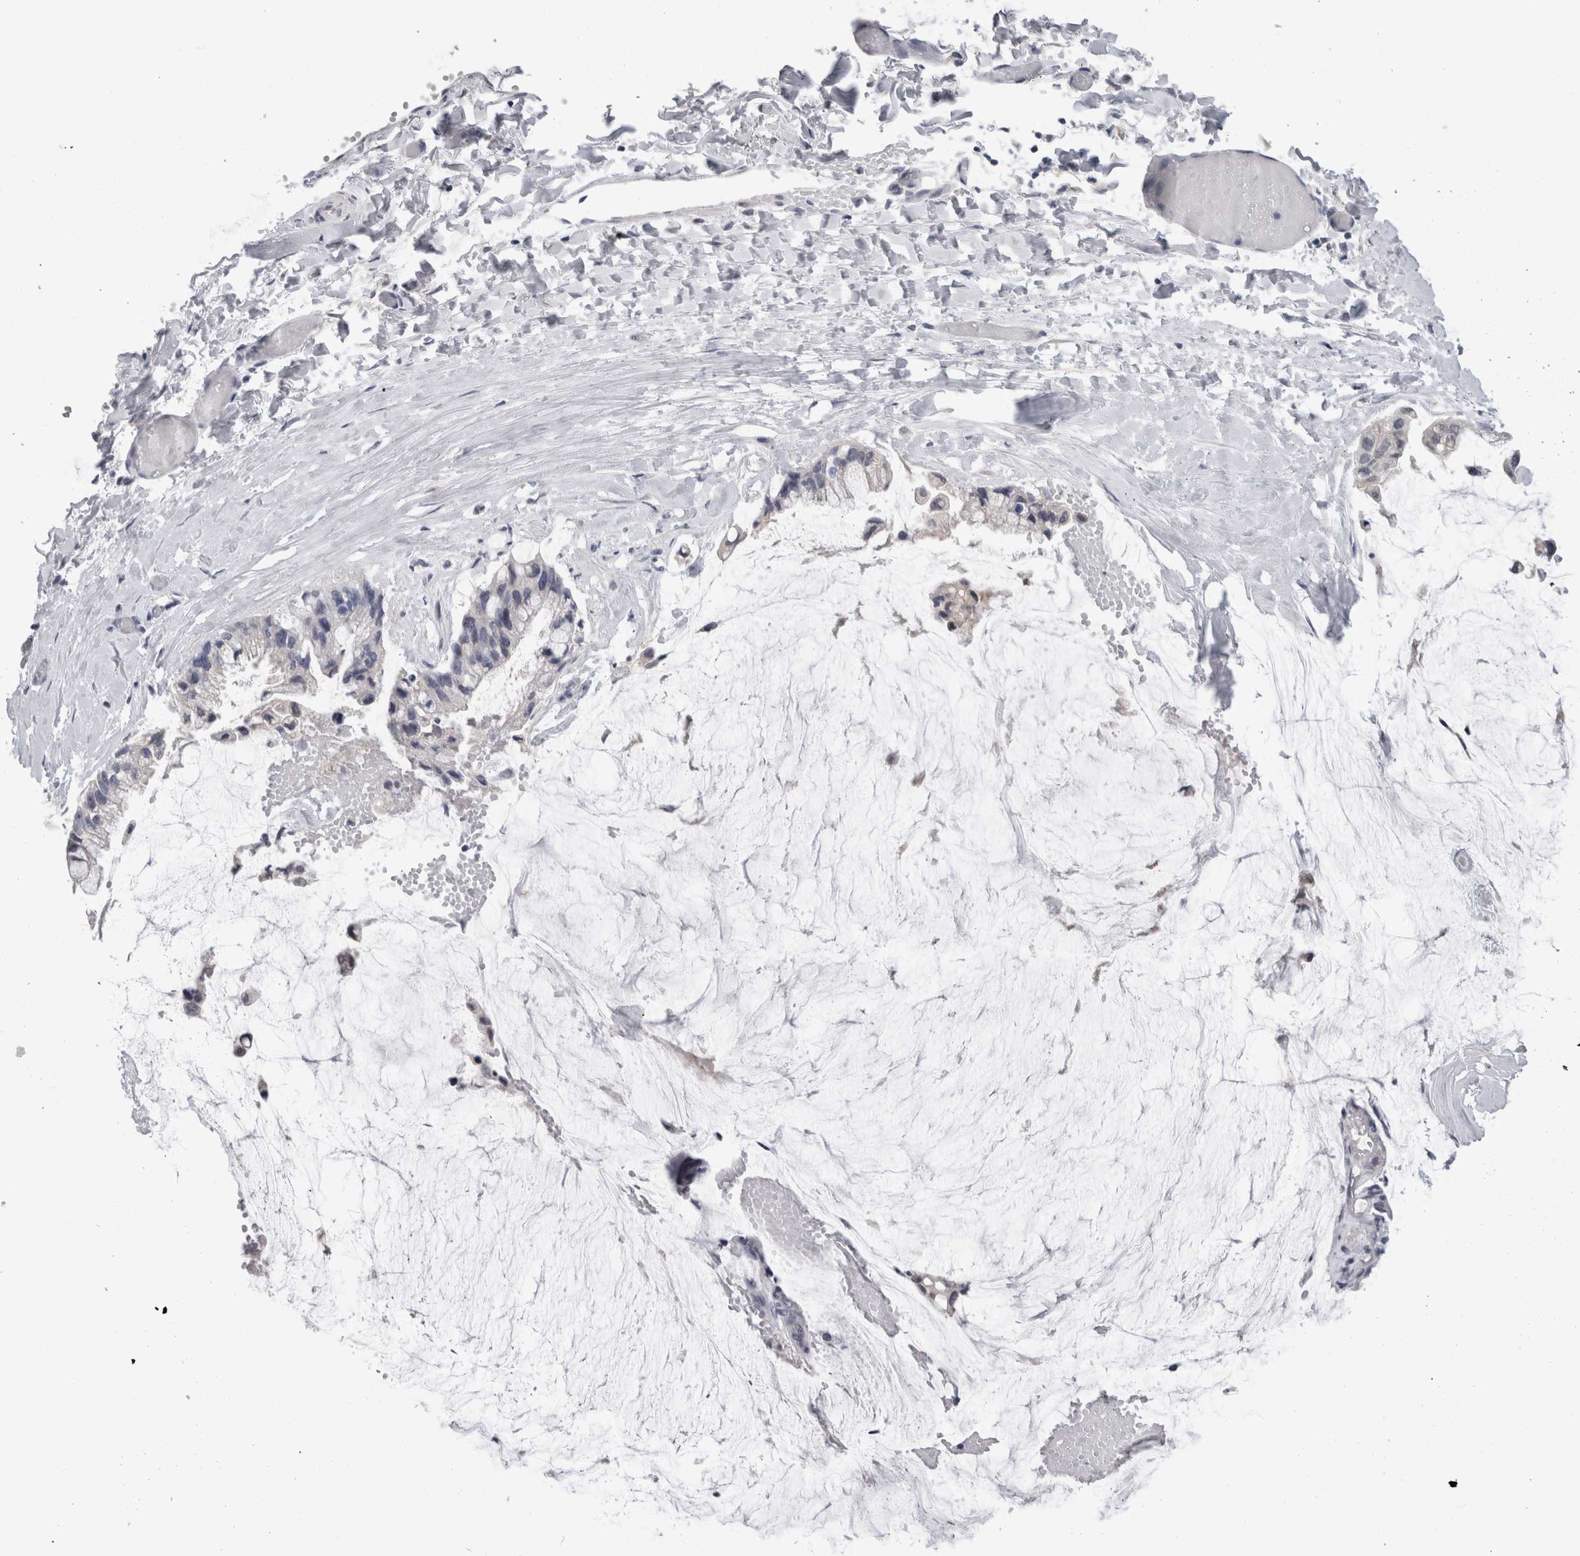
{"staining": {"intensity": "negative", "quantity": "none", "location": "none"}, "tissue": "ovarian cancer", "cell_type": "Tumor cells", "image_type": "cancer", "snomed": [{"axis": "morphology", "description": "Cystadenocarcinoma, mucinous, NOS"}, {"axis": "topography", "description": "Ovary"}], "caption": "Immunohistochemistry (IHC) histopathology image of neoplastic tissue: ovarian cancer (mucinous cystadenocarcinoma) stained with DAB exhibits no significant protein staining in tumor cells. The staining was performed using DAB (3,3'-diaminobenzidine) to visualize the protein expression in brown, while the nuclei were stained in blue with hematoxylin (Magnification: 20x).", "gene": "FHOD3", "patient": {"sex": "female", "age": 39}}